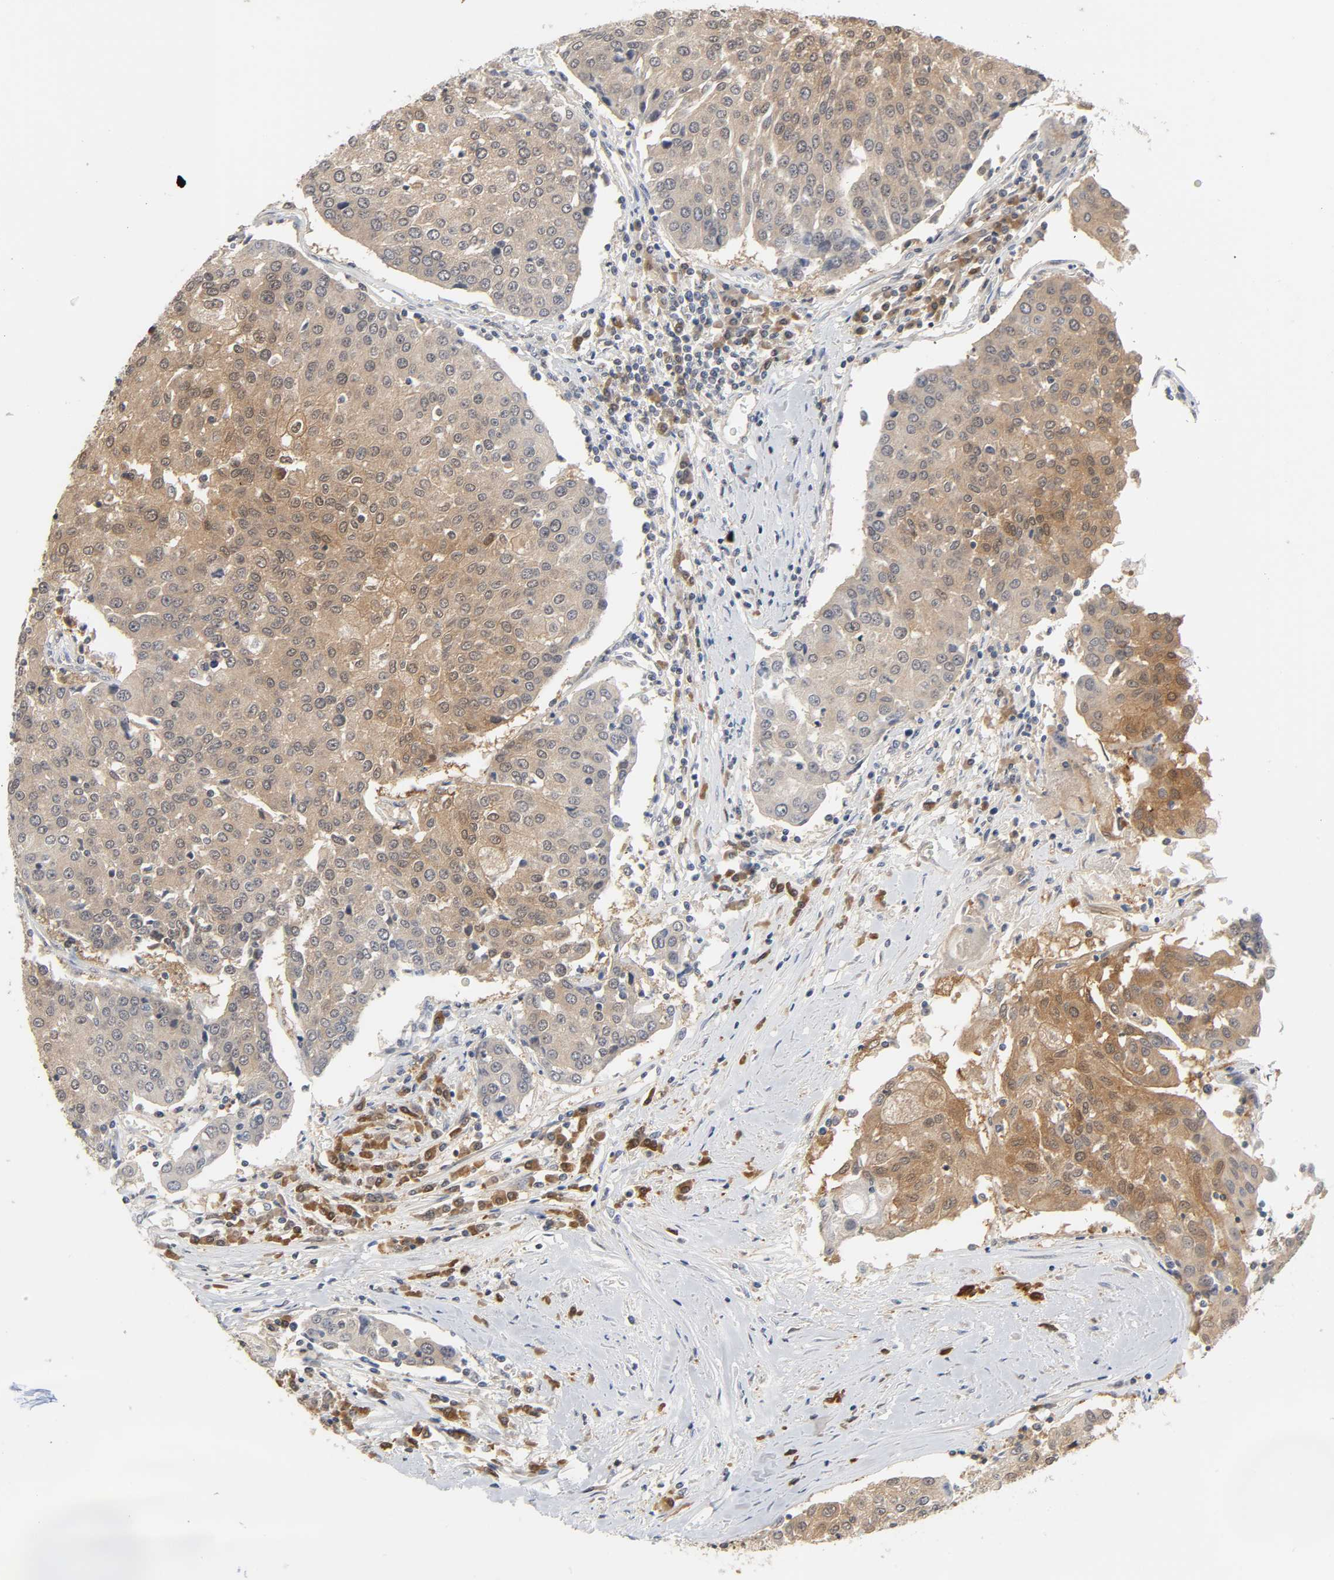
{"staining": {"intensity": "moderate", "quantity": ">75%", "location": "cytoplasmic/membranous"}, "tissue": "urothelial cancer", "cell_type": "Tumor cells", "image_type": "cancer", "snomed": [{"axis": "morphology", "description": "Urothelial carcinoma, High grade"}, {"axis": "topography", "description": "Urinary bladder"}], "caption": "Immunohistochemistry (IHC) staining of high-grade urothelial carcinoma, which shows medium levels of moderate cytoplasmic/membranous staining in approximately >75% of tumor cells indicating moderate cytoplasmic/membranous protein expression. The staining was performed using DAB (brown) for protein detection and nuclei were counterstained in hematoxylin (blue).", "gene": "MIF", "patient": {"sex": "female", "age": 85}}